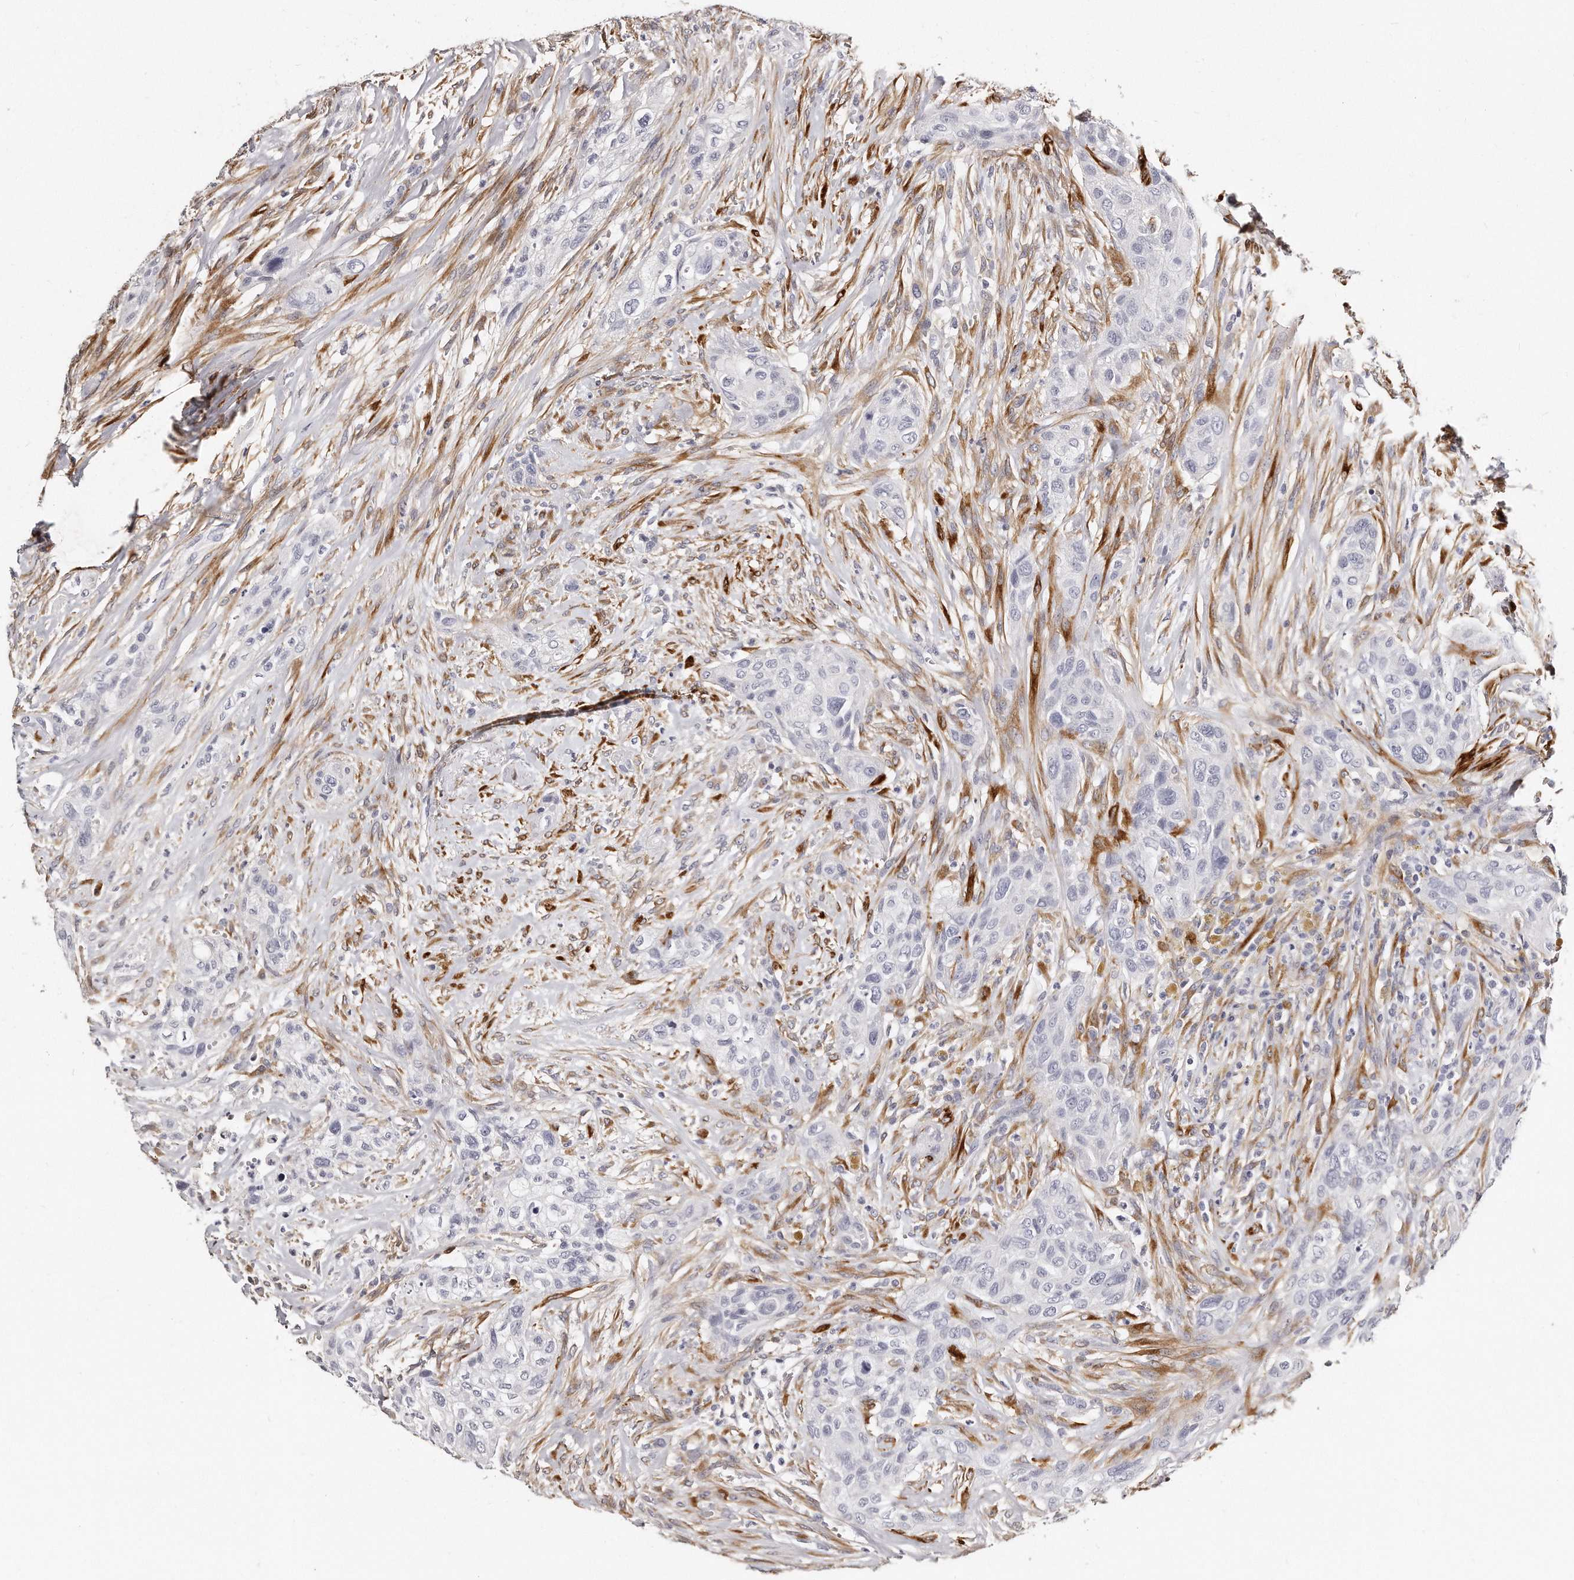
{"staining": {"intensity": "negative", "quantity": "none", "location": "none"}, "tissue": "urothelial cancer", "cell_type": "Tumor cells", "image_type": "cancer", "snomed": [{"axis": "morphology", "description": "Urothelial carcinoma, High grade"}, {"axis": "topography", "description": "Urinary bladder"}], "caption": "The histopathology image reveals no staining of tumor cells in high-grade urothelial carcinoma.", "gene": "LMOD1", "patient": {"sex": "male", "age": 35}}